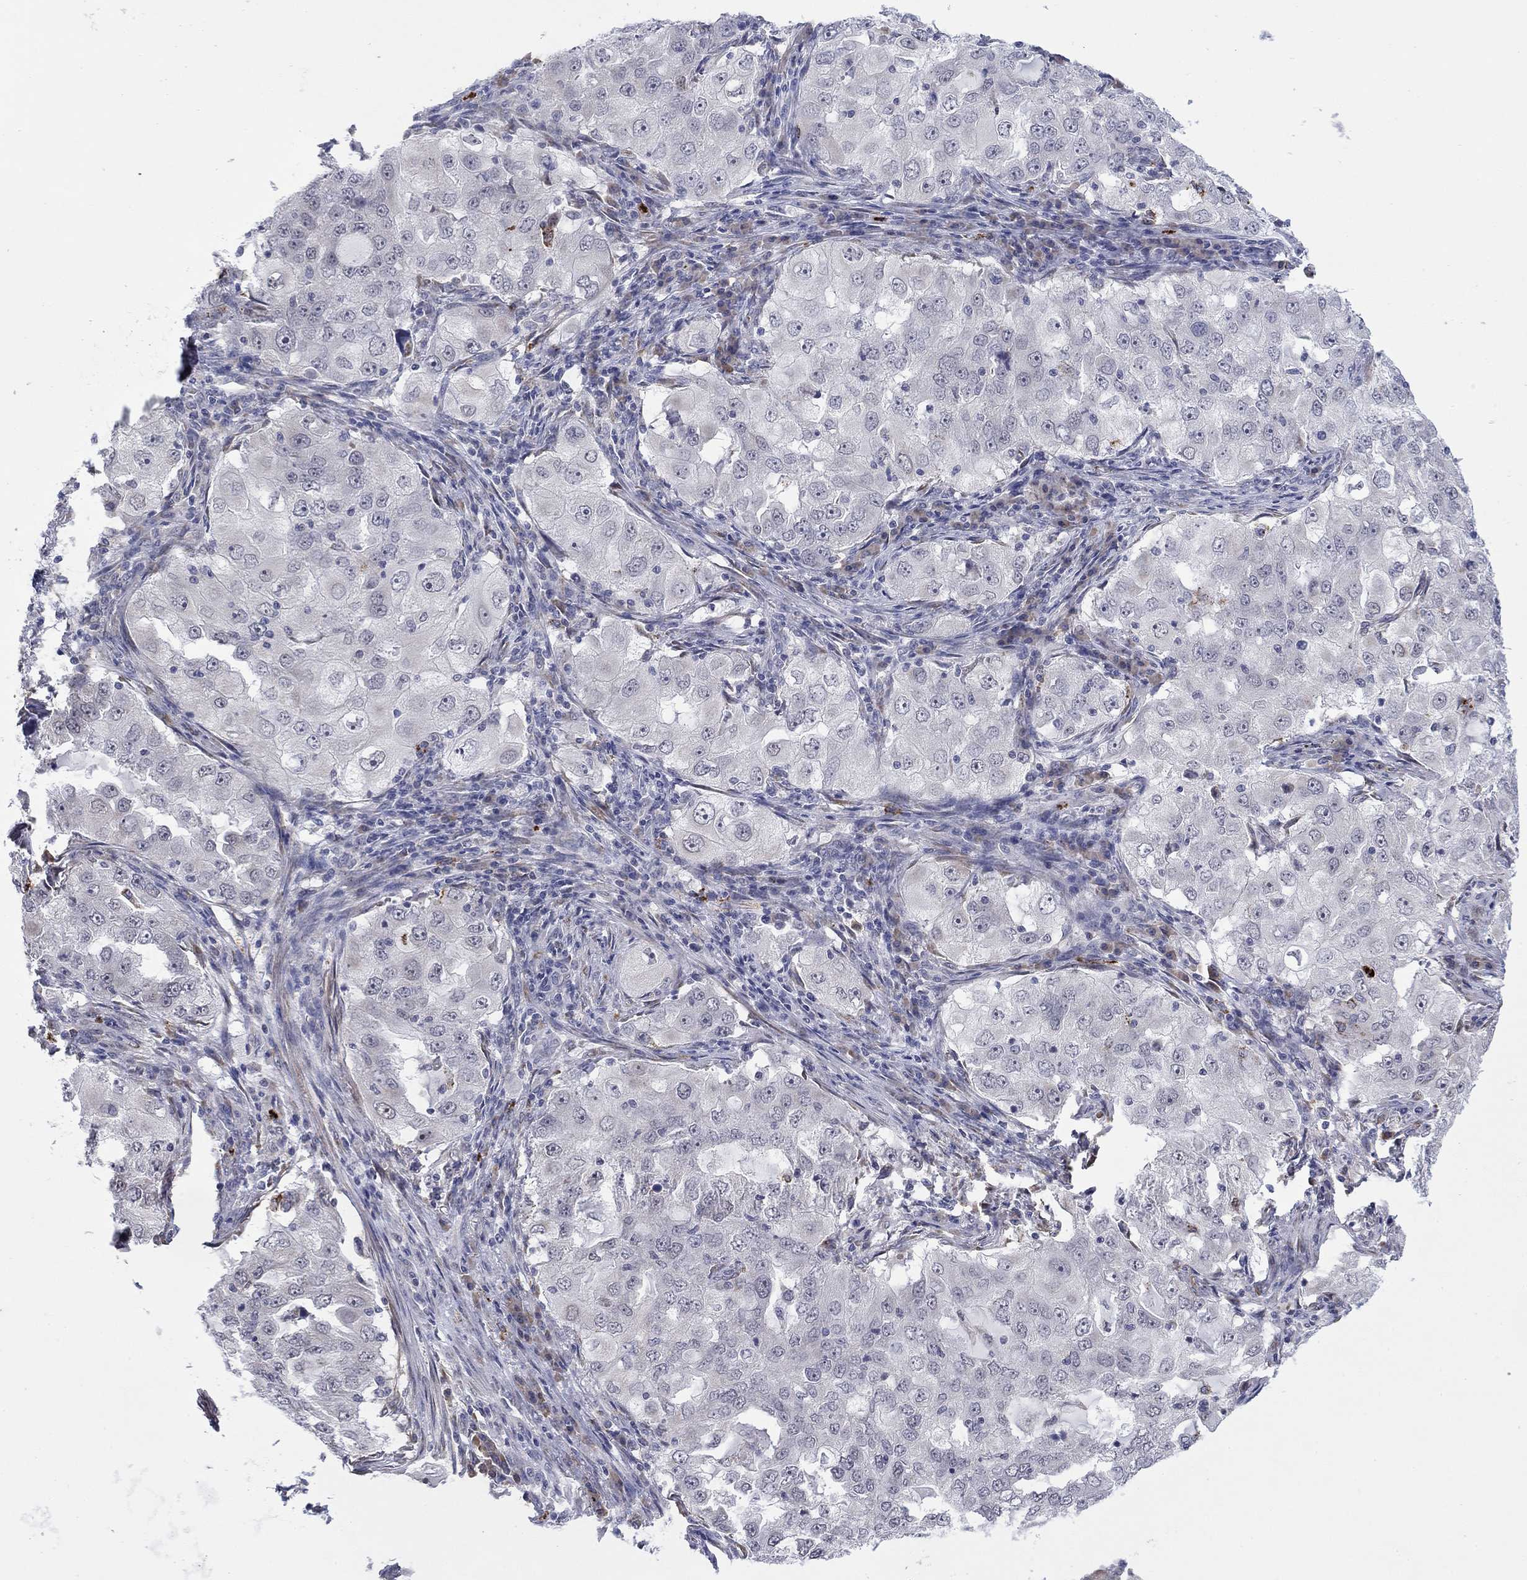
{"staining": {"intensity": "negative", "quantity": "none", "location": "none"}, "tissue": "lung cancer", "cell_type": "Tumor cells", "image_type": "cancer", "snomed": [{"axis": "morphology", "description": "Adenocarcinoma, NOS"}, {"axis": "topography", "description": "Lung"}], "caption": "High power microscopy image of an IHC micrograph of lung cancer, revealing no significant expression in tumor cells.", "gene": "MTRFR", "patient": {"sex": "female", "age": 61}}